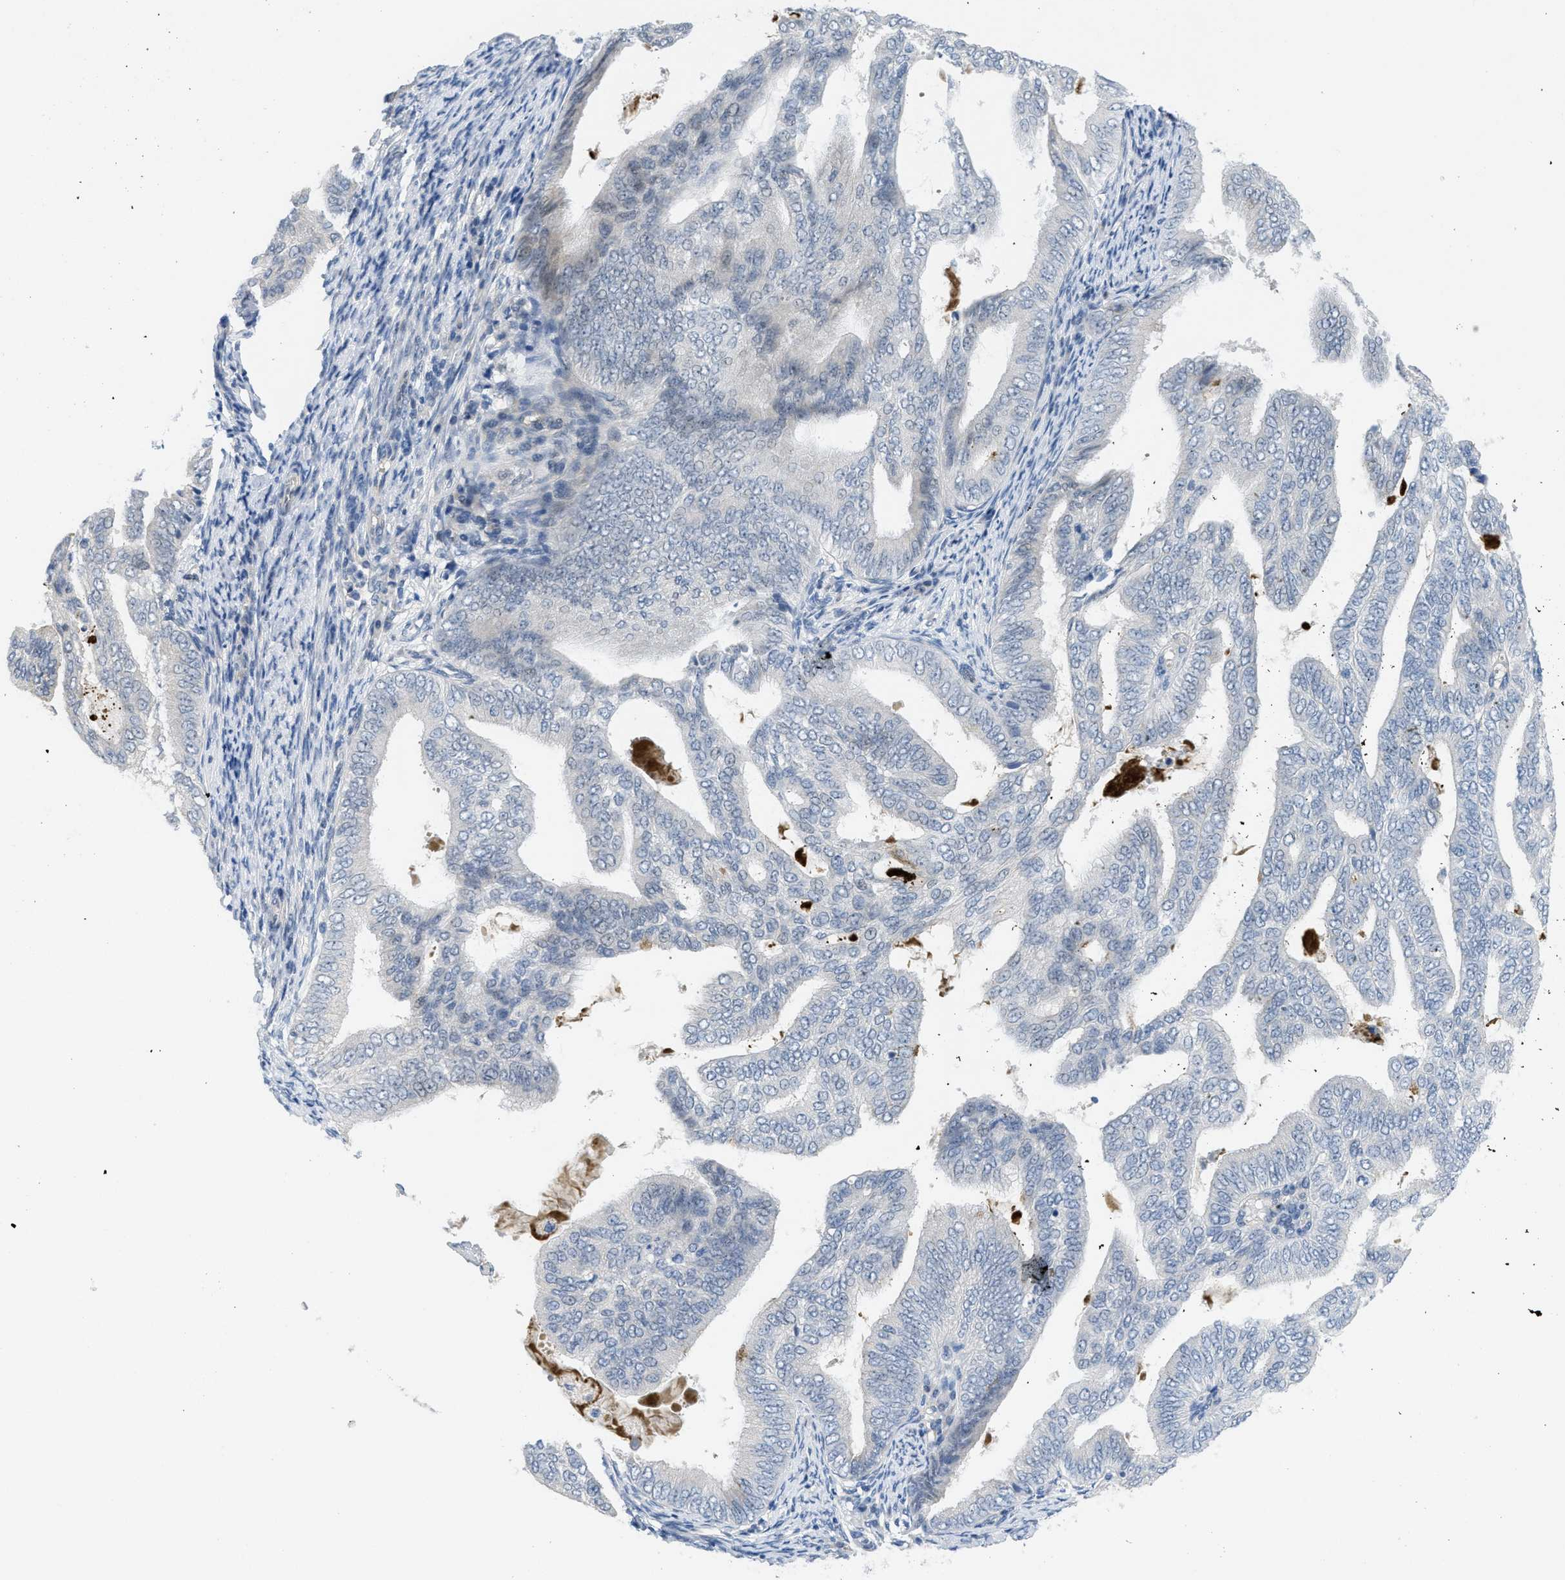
{"staining": {"intensity": "negative", "quantity": "none", "location": "none"}, "tissue": "endometrial cancer", "cell_type": "Tumor cells", "image_type": "cancer", "snomed": [{"axis": "morphology", "description": "Adenocarcinoma, NOS"}, {"axis": "topography", "description": "Endometrium"}], "caption": "An immunohistochemistry micrograph of adenocarcinoma (endometrial) is shown. There is no staining in tumor cells of adenocarcinoma (endometrial). (DAB (3,3'-diaminobenzidine) immunohistochemistry, high magnification).", "gene": "TNFAIP1", "patient": {"sex": "female", "age": 58}}